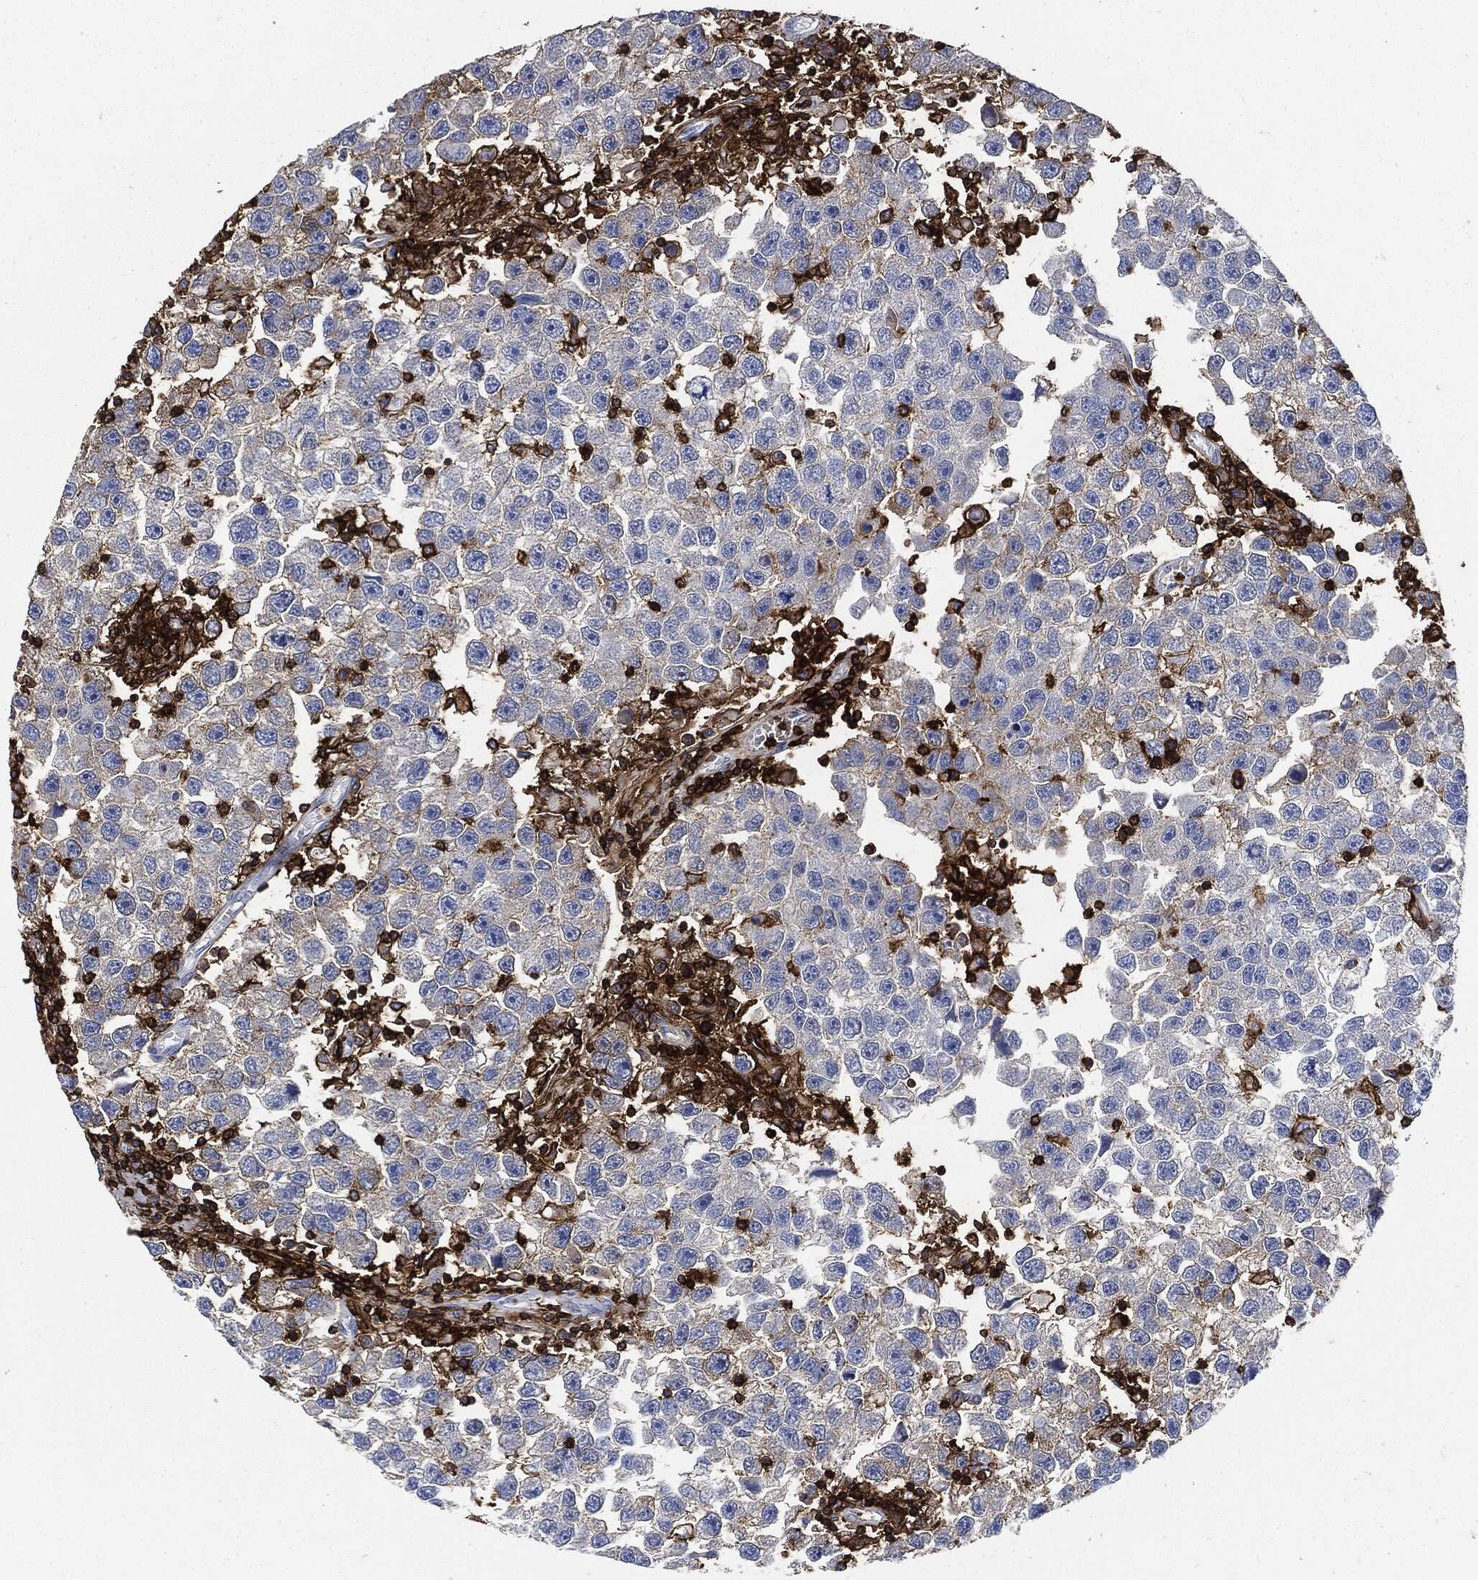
{"staining": {"intensity": "negative", "quantity": "none", "location": "none"}, "tissue": "testis cancer", "cell_type": "Tumor cells", "image_type": "cancer", "snomed": [{"axis": "morphology", "description": "Seminoma, NOS"}, {"axis": "topography", "description": "Testis"}], "caption": "An immunohistochemistry photomicrograph of testis seminoma is shown. There is no staining in tumor cells of testis seminoma.", "gene": "PTPRC", "patient": {"sex": "male", "age": 26}}